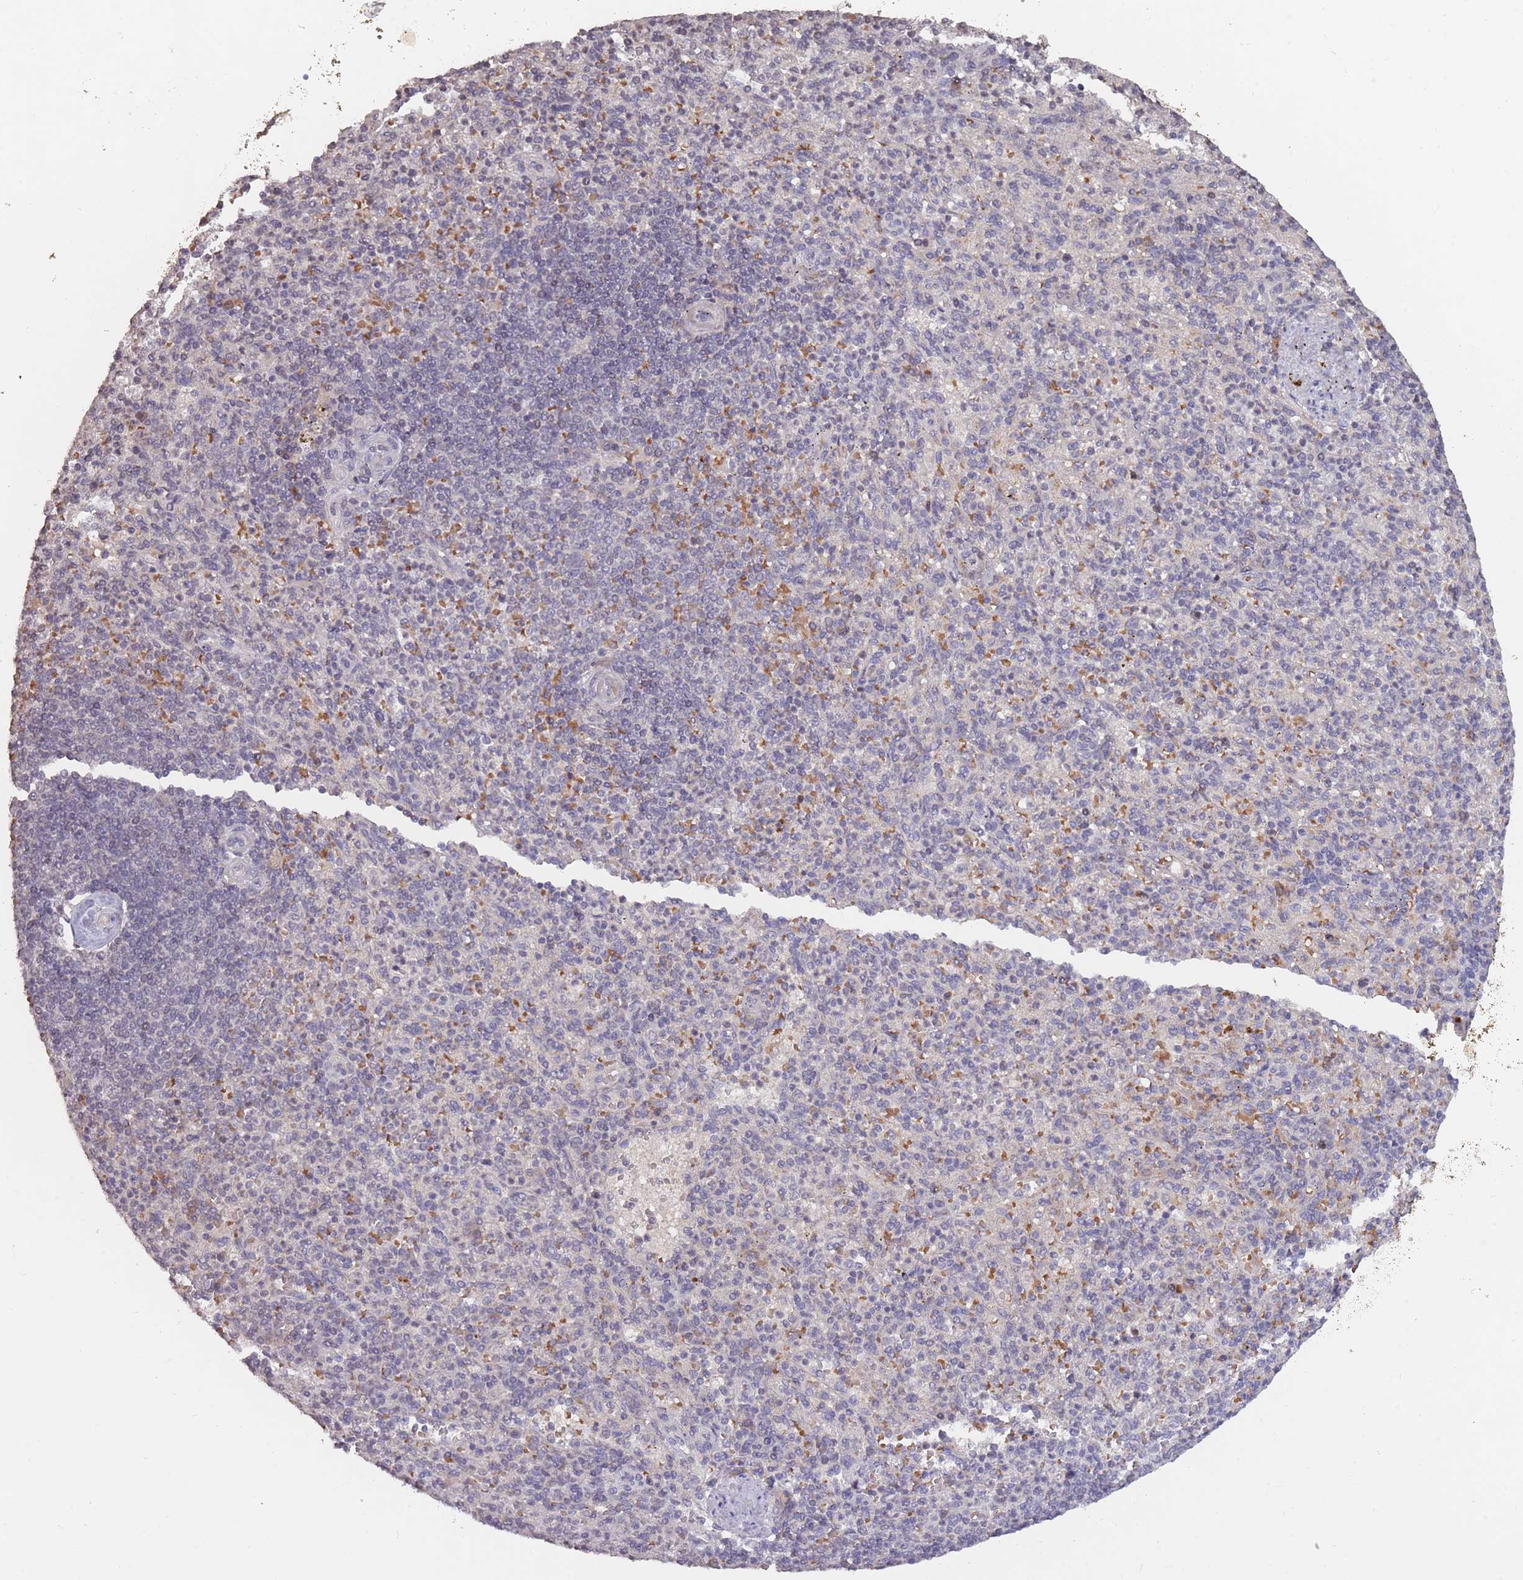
{"staining": {"intensity": "negative", "quantity": "none", "location": "none"}, "tissue": "spleen", "cell_type": "Cells in red pulp", "image_type": "normal", "snomed": [{"axis": "morphology", "description": "Normal tissue, NOS"}, {"axis": "topography", "description": "Spleen"}], "caption": "This is a photomicrograph of immunohistochemistry staining of normal spleen, which shows no positivity in cells in red pulp.", "gene": "ADCYAP1R1", "patient": {"sex": "female", "age": 74}}